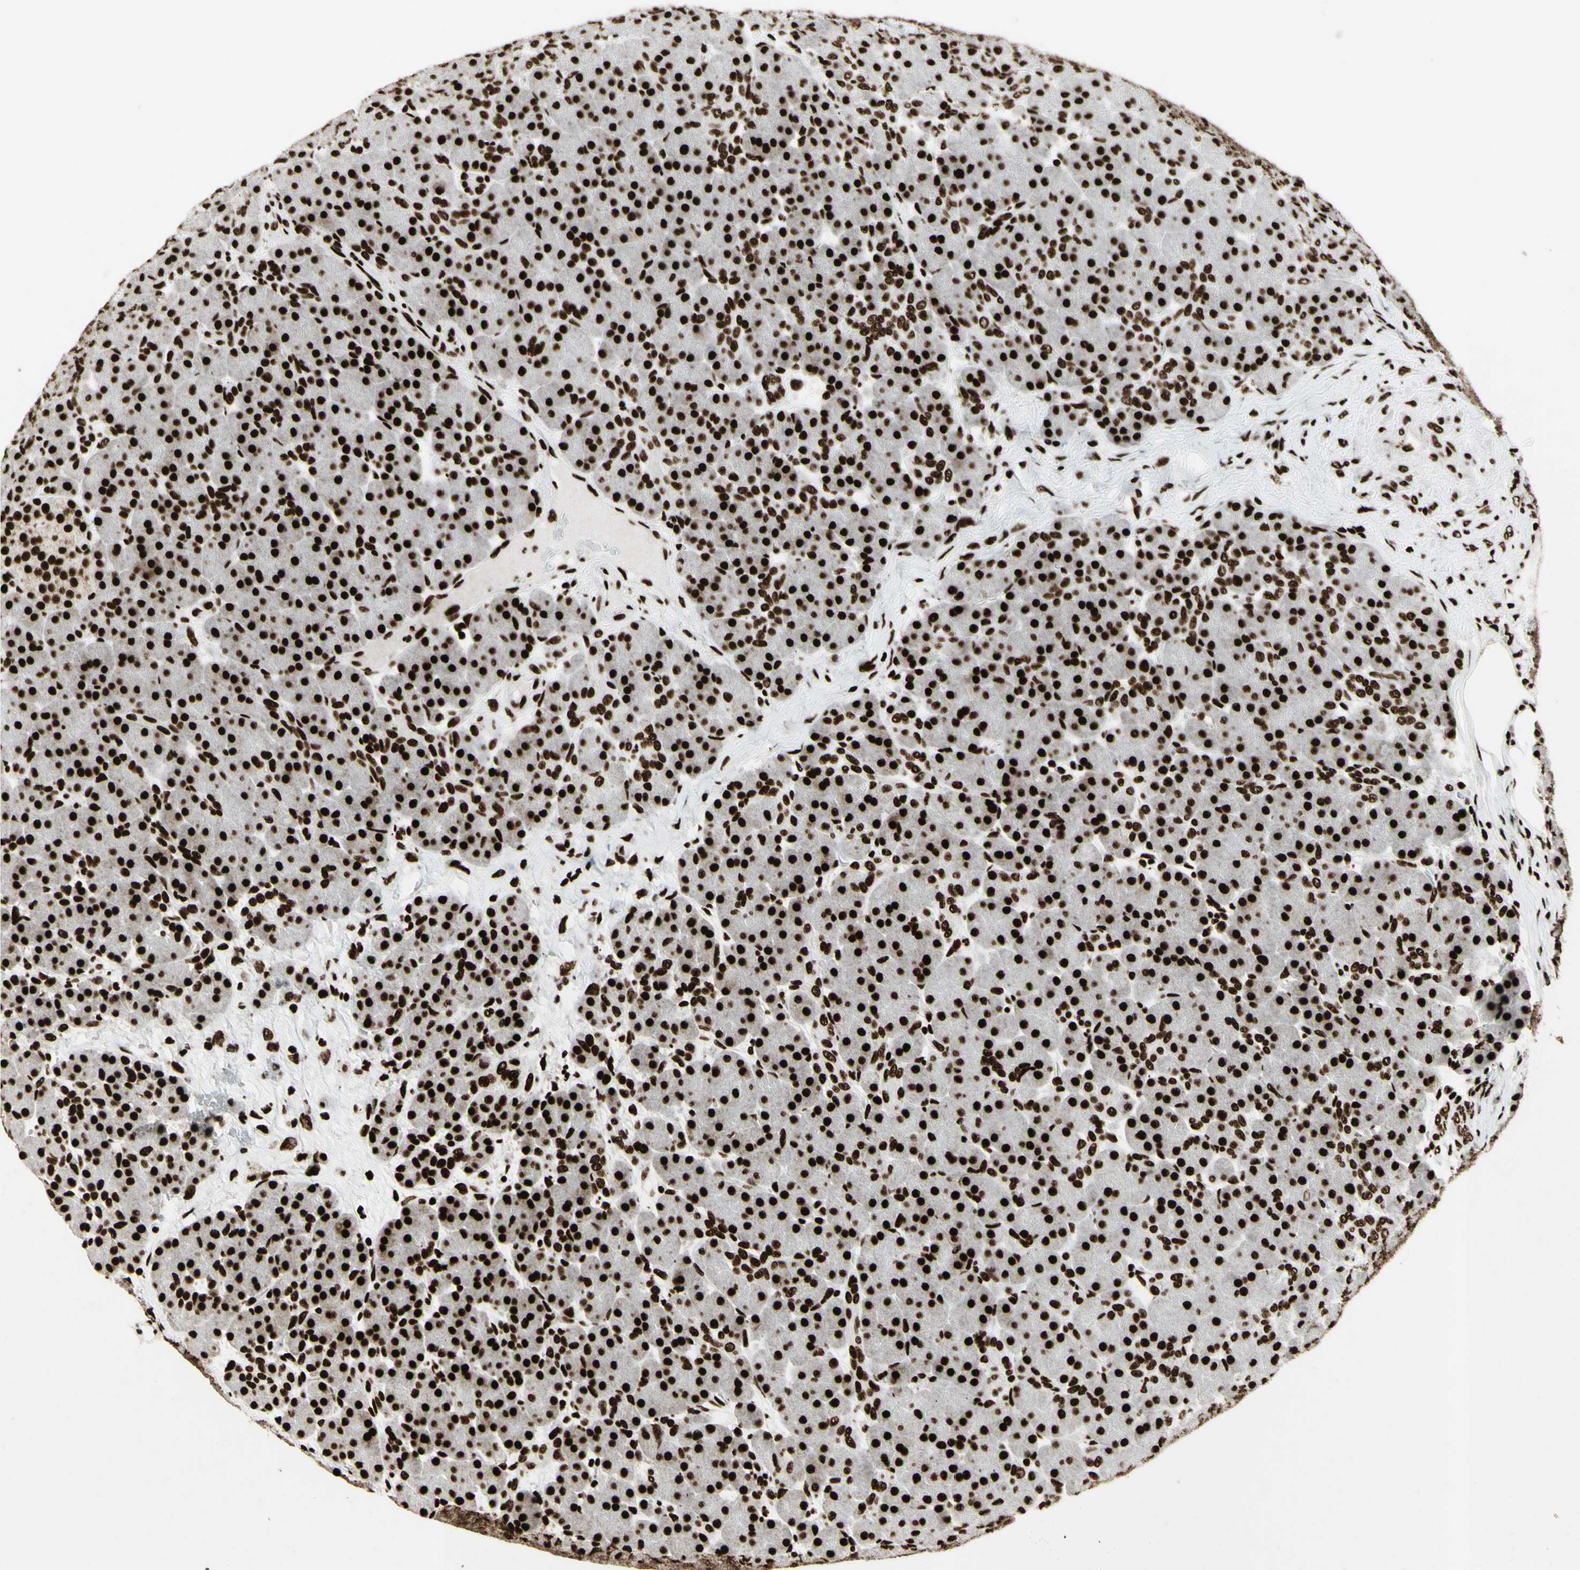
{"staining": {"intensity": "strong", "quantity": ">75%", "location": "nuclear"}, "tissue": "pancreas", "cell_type": "Exocrine glandular cells", "image_type": "normal", "snomed": [{"axis": "morphology", "description": "Normal tissue, NOS"}, {"axis": "topography", "description": "Pancreas"}], "caption": "IHC photomicrograph of unremarkable pancreas: pancreas stained using IHC demonstrates high levels of strong protein expression localized specifically in the nuclear of exocrine glandular cells, appearing as a nuclear brown color.", "gene": "U2AF2", "patient": {"sex": "male", "age": 66}}